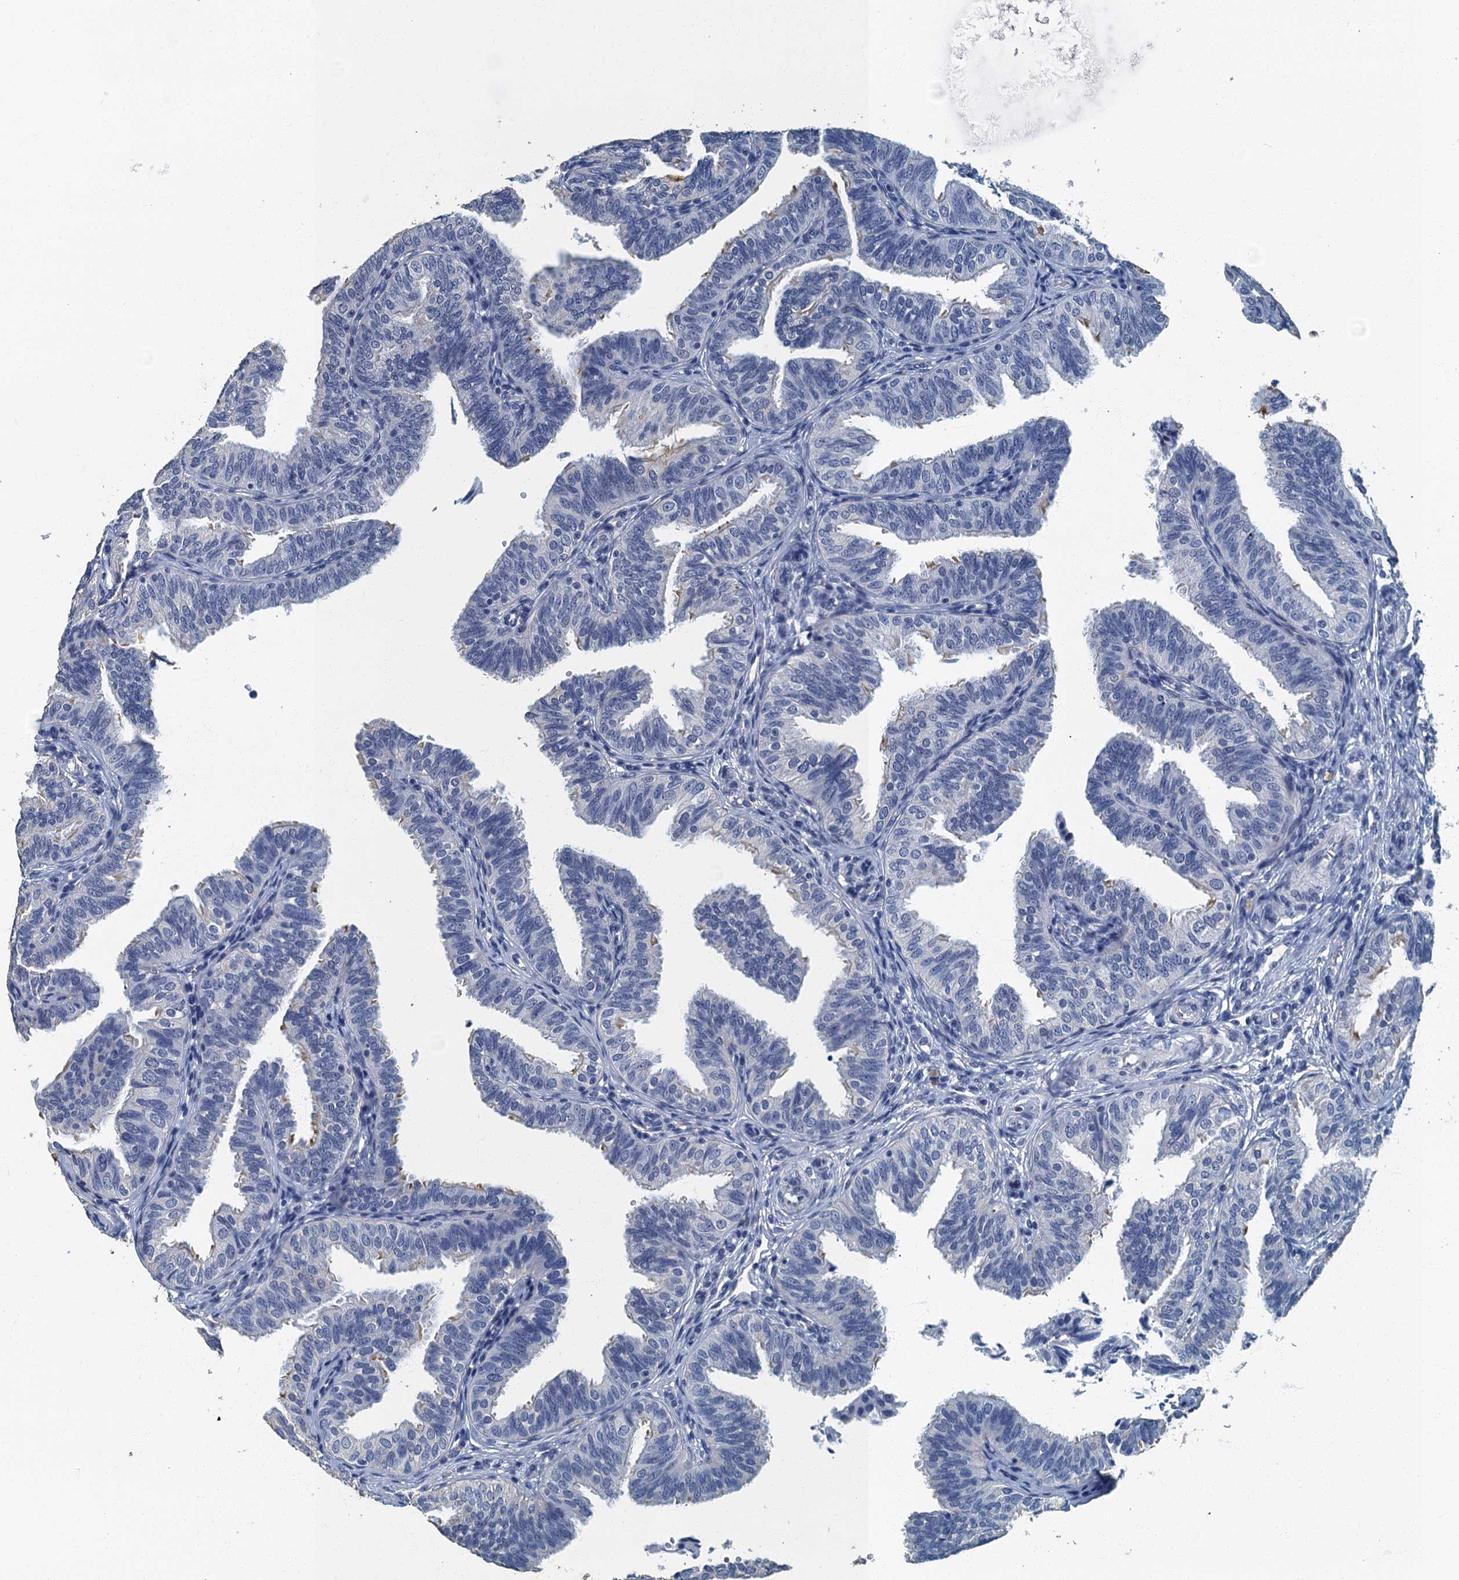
{"staining": {"intensity": "negative", "quantity": "none", "location": "none"}, "tissue": "fallopian tube", "cell_type": "Glandular cells", "image_type": "normal", "snomed": [{"axis": "morphology", "description": "Normal tissue, NOS"}, {"axis": "topography", "description": "Fallopian tube"}], "caption": "IHC of benign human fallopian tube shows no positivity in glandular cells. (Stains: DAB (3,3'-diaminobenzidine) IHC with hematoxylin counter stain, Microscopy: brightfield microscopy at high magnification).", "gene": "GADL1", "patient": {"sex": "female", "age": 35}}